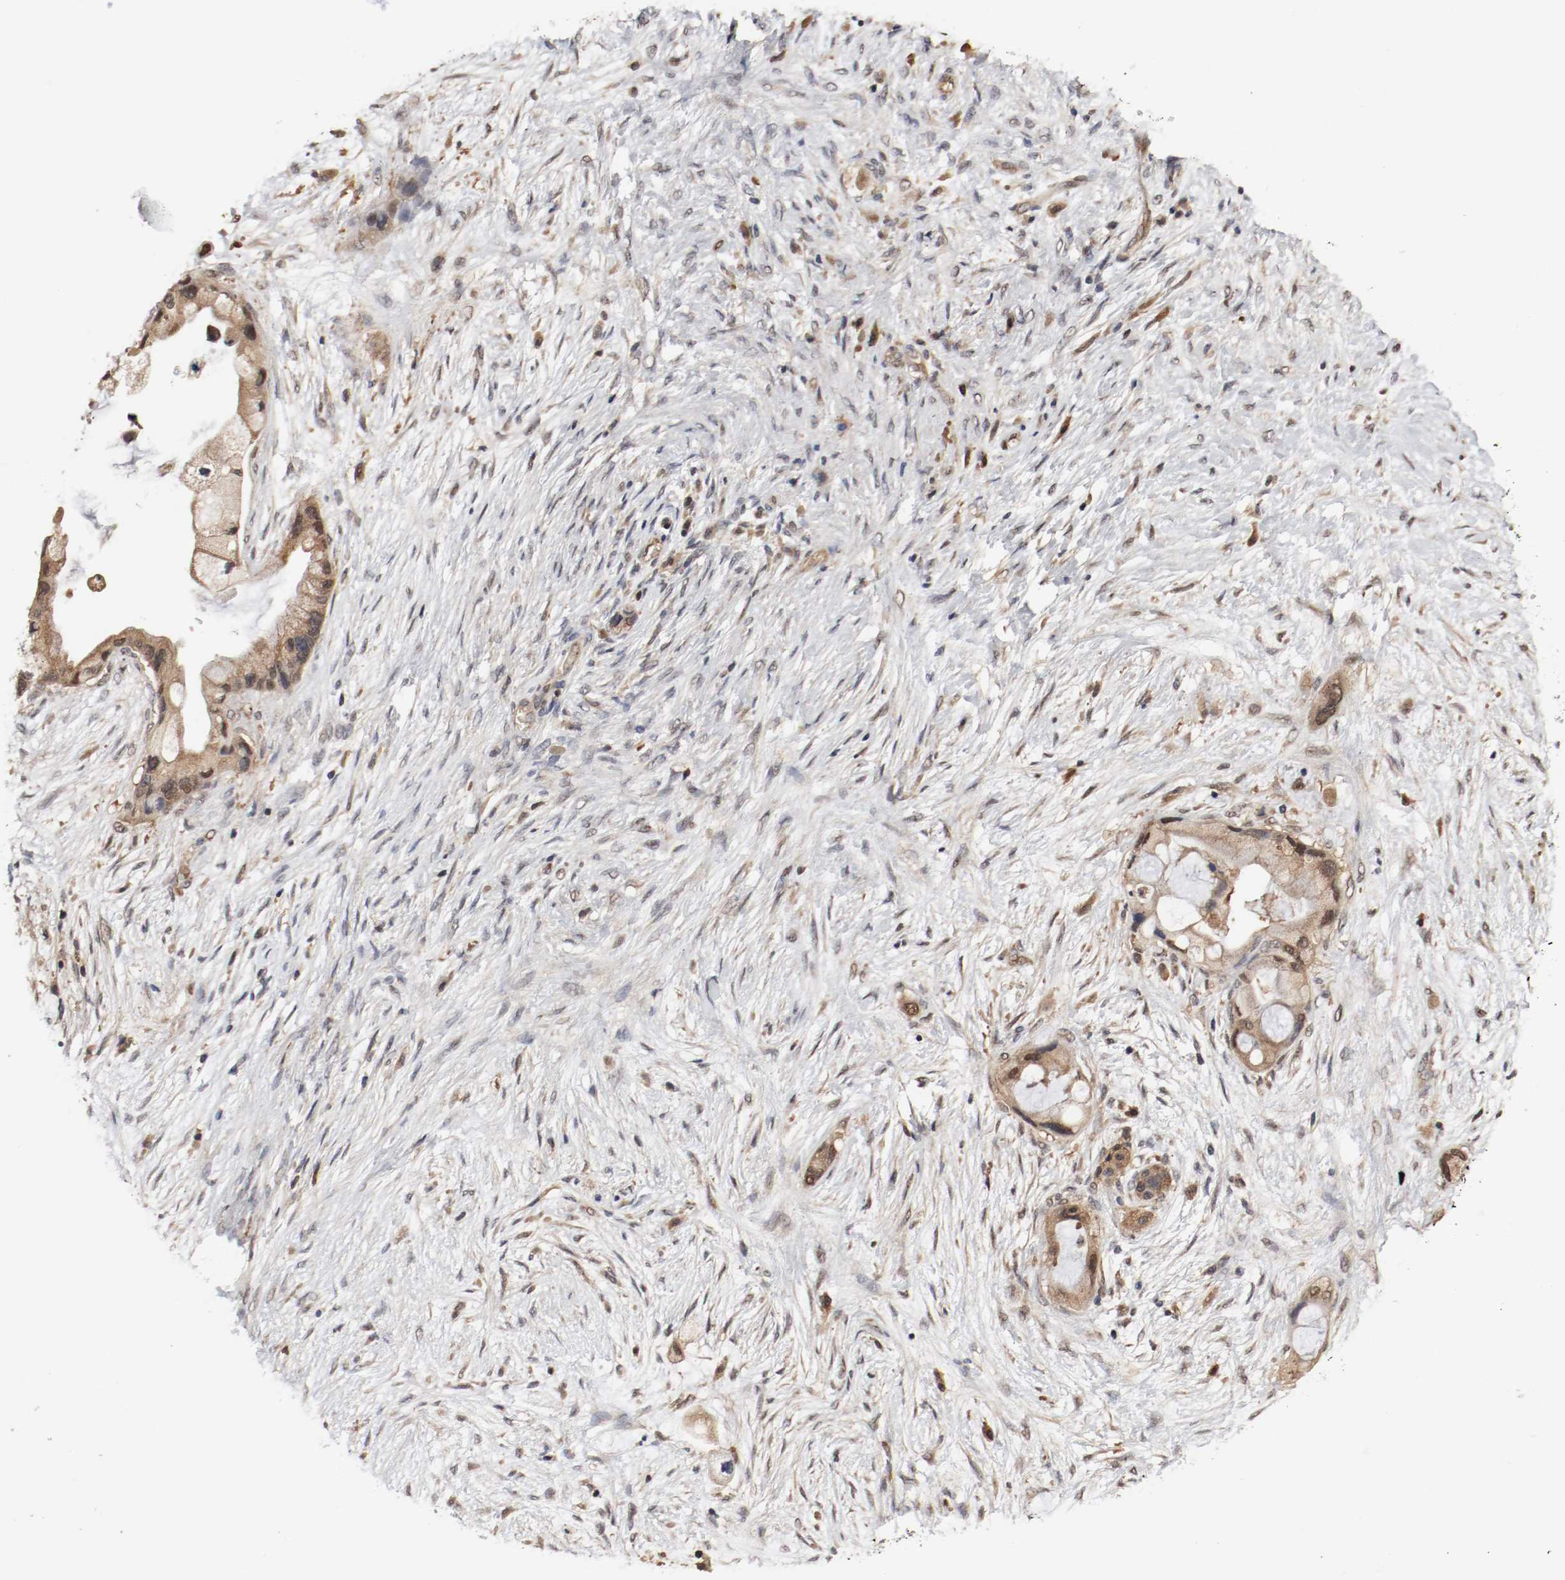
{"staining": {"intensity": "moderate", "quantity": ">75%", "location": "cytoplasmic/membranous,nuclear"}, "tissue": "pancreatic cancer", "cell_type": "Tumor cells", "image_type": "cancer", "snomed": [{"axis": "morphology", "description": "Adenocarcinoma, NOS"}, {"axis": "topography", "description": "Pancreas"}], "caption": "Protein staining exhibits moderate cytoplasmic/membranous and nuclear positivity in approximately >75% of tumor cells in pancreatic adenocarcinoma.", "gene": "AFG3L2", "patient": {"sex": "female", "age": 59}}